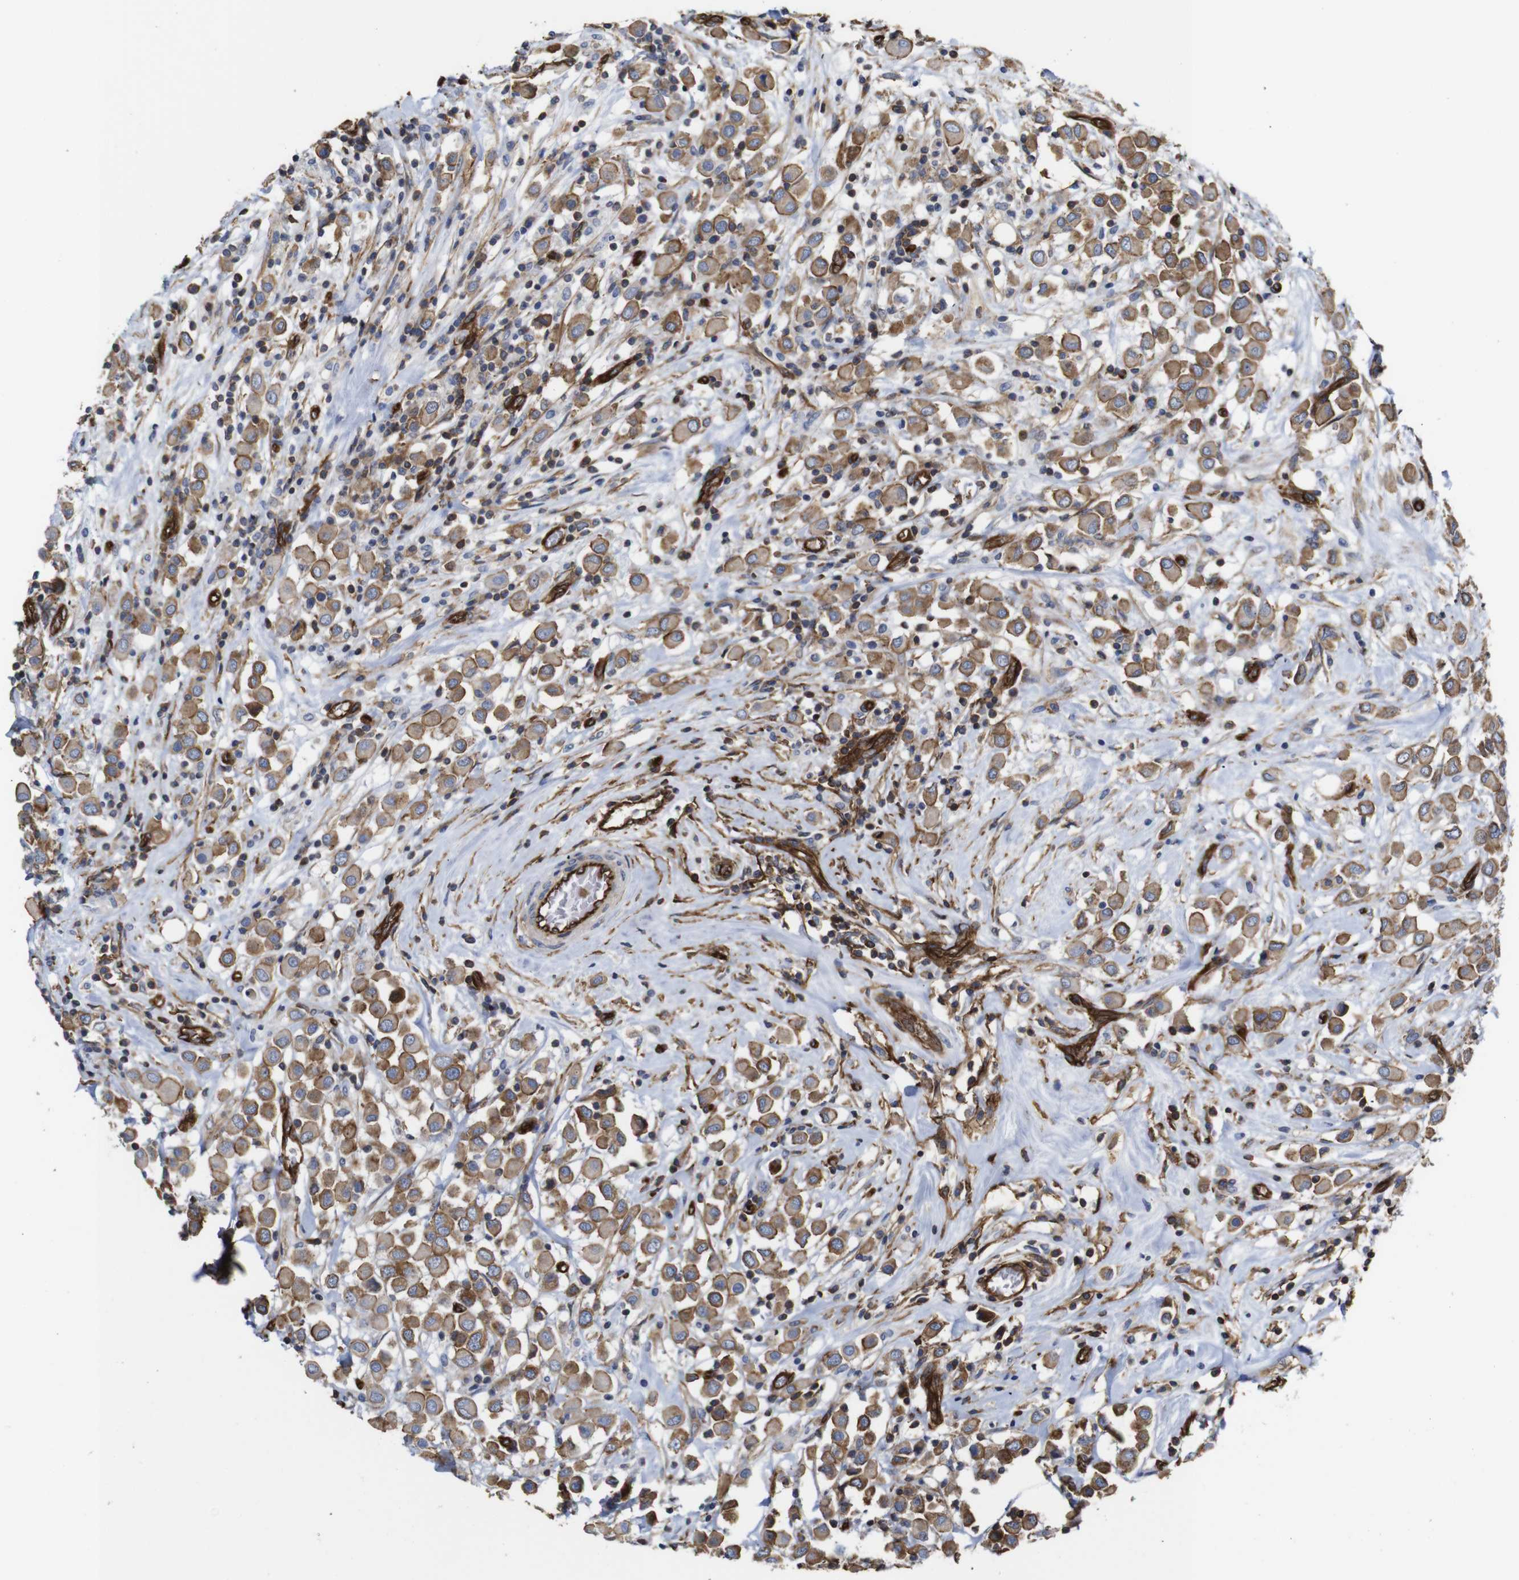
{"staining": {"intensity": "moderate", "quantity": ">75%", "location": "cytoplasmic/membranous"}, "tissue": "breast cancer", "cell_type": "Tumor cells", "image_type": "cancer", "snomed": [{"axis": "morphology", "description": "Duct carcinoma"}, {"axis": "topography", "description": "Breast"}], "caption": "Immunohistochemistry (IHC) micrograph of neoplastic tissue: human breast invasive ductal carcinoma stained using immunohistochemistry (IHC) demonstrates medium levels of moderate protein expression localized specifically in the cytoplasmic/membranous of tumor cells, appearing as a cytoplasmic/membranous brown color.", "gene": "SPTBN1", "patient": {"sex": "female", "age": 61}}